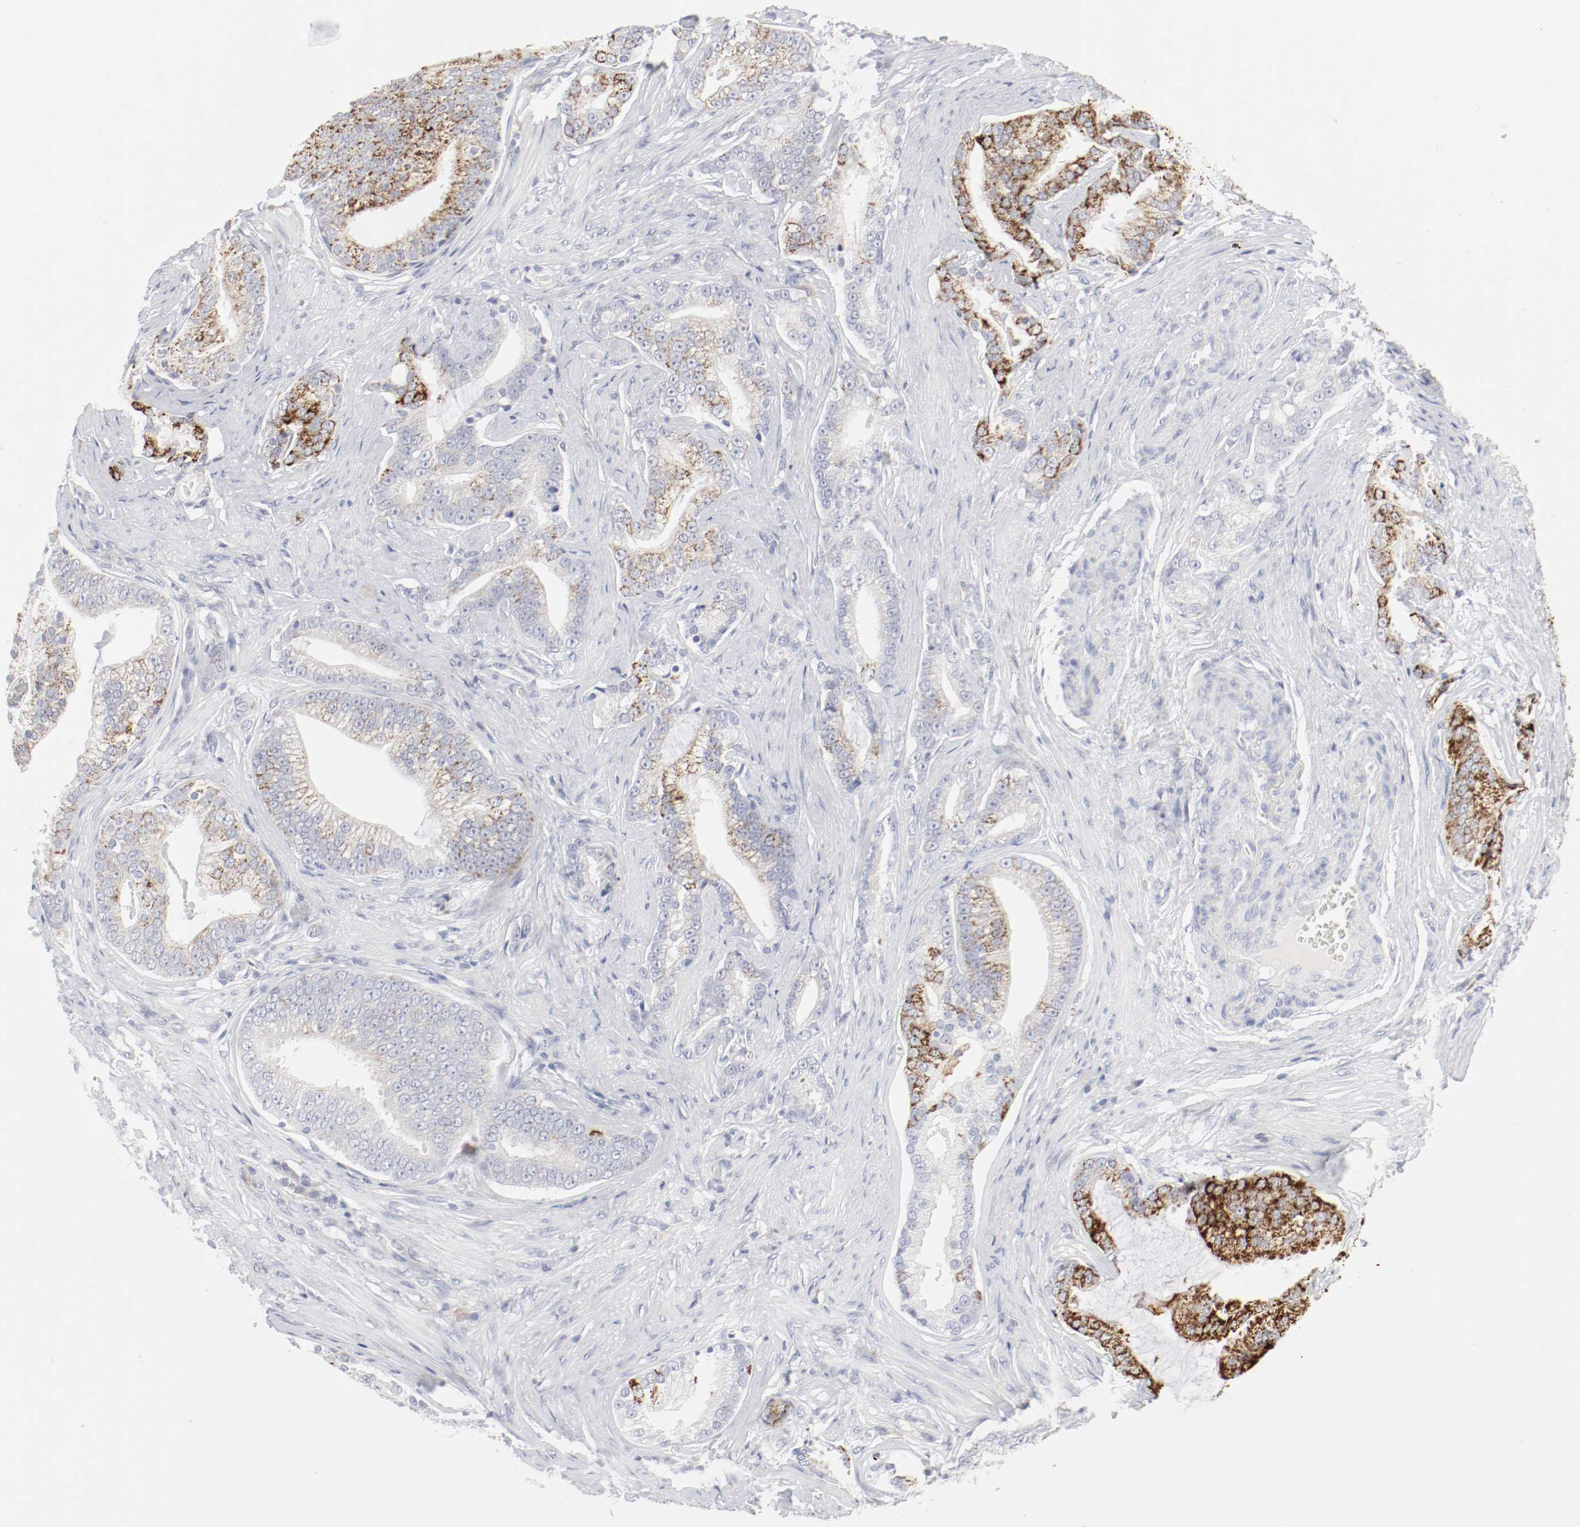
{"staining": {"intensity": "strong", "quantity": "<25%", "location": "cytoplasmic/membranous"}, "tissue": "prostate cancer", "cell_type": "Tumor cells", "image_type": "cancer", "snomed": [{"axis": "morphology", "description": "Adenocarcinoma, Low grade"}, {"axis": "topography", "description": "Prostate"}], "caption": "IHC of prostate cancer displays medium levels of strong cytoplasmic/membranous expression in approximately <25% of tumor cells.", "gene": "ITGAX", "patient": {"sex": "male", "age": 58}}